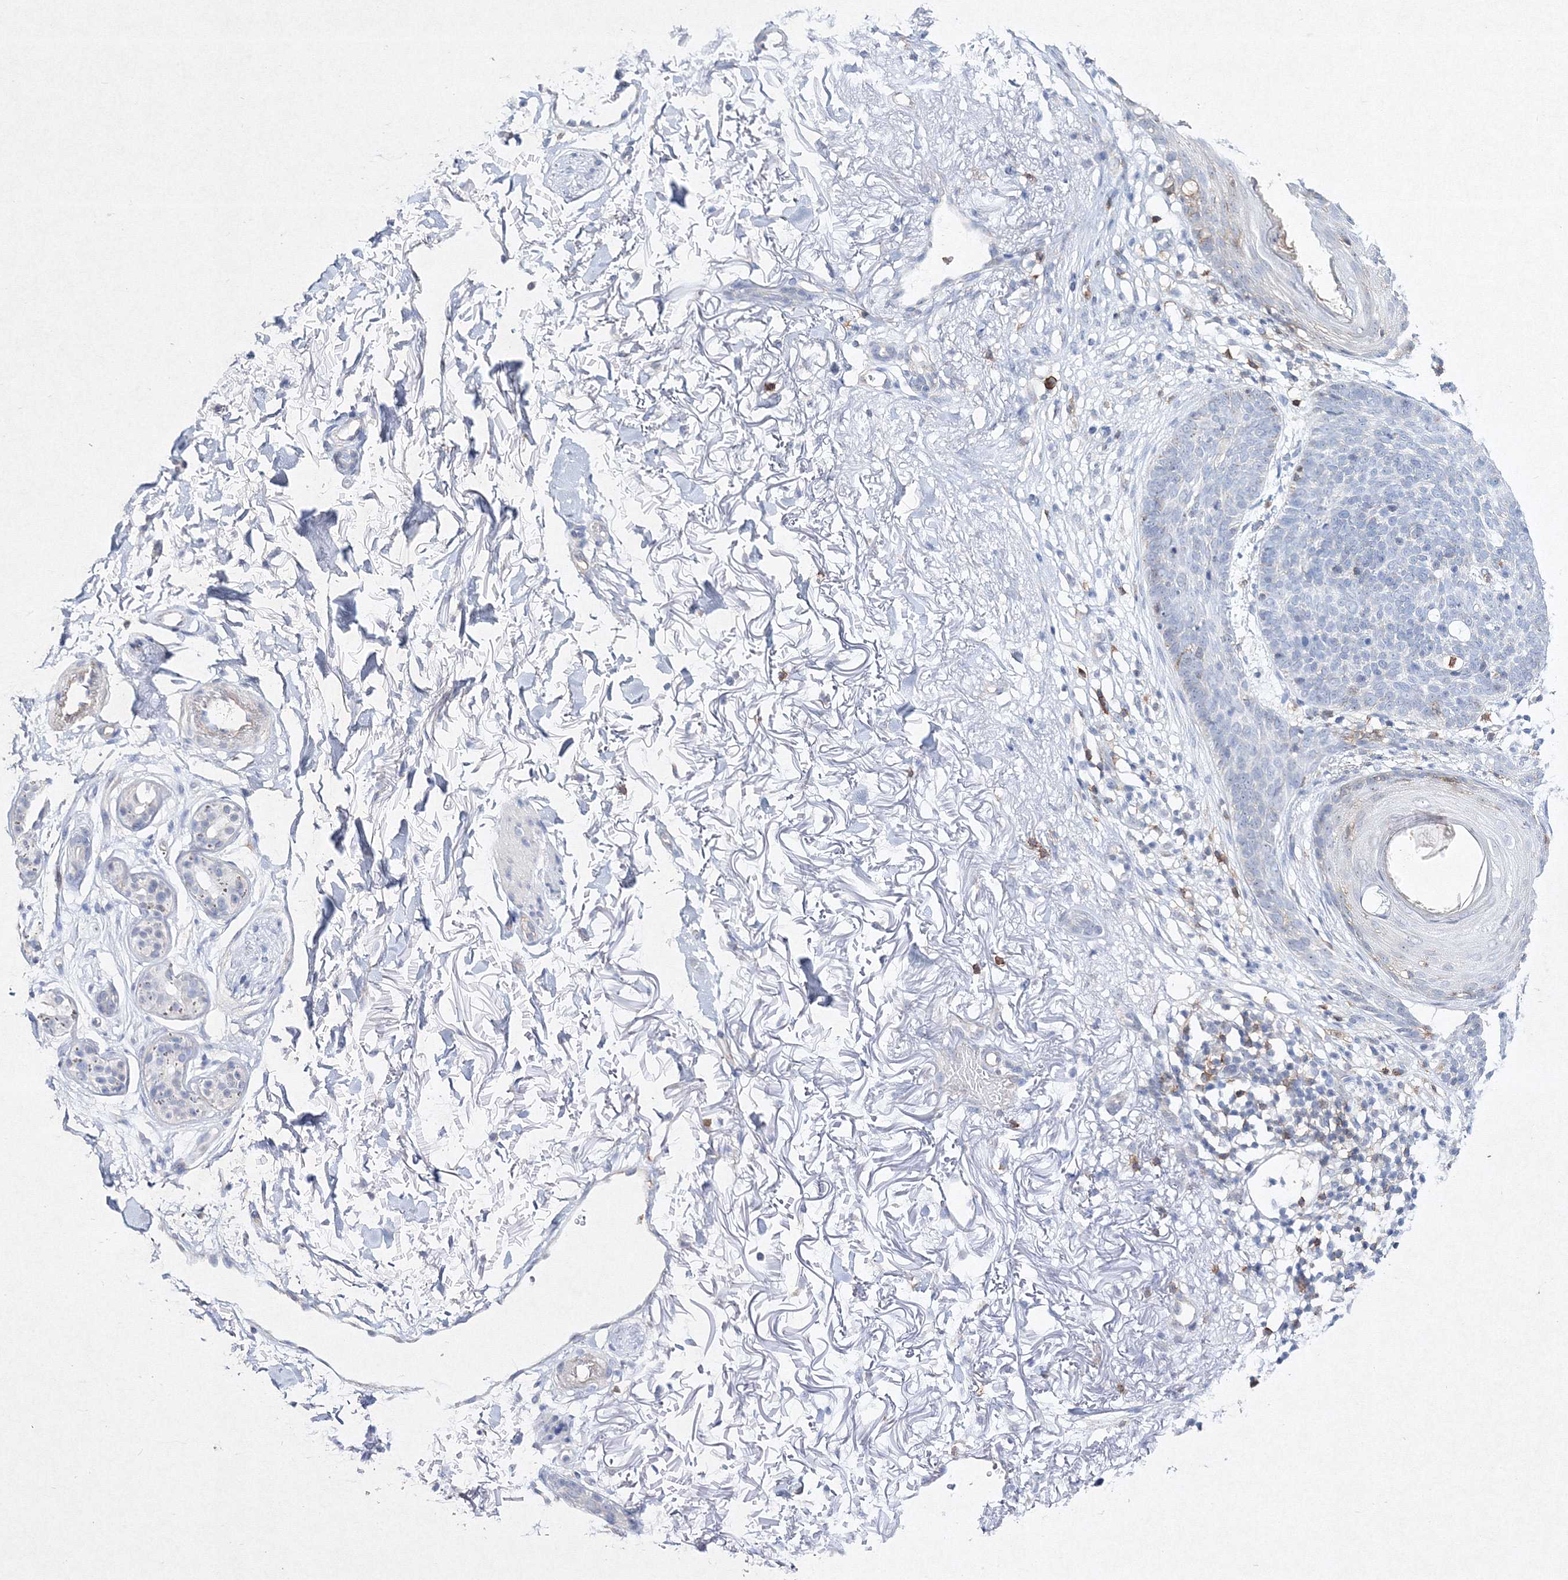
{"staining": {"intensity": "negative", "quantity": "none", "location": "none"}, "tissue": "skin cancer", "cell_type": "Tumor cells", "image_type": "cancer", "snomed": [{"axis": "morphology", "description": "Normal tissue, NOS"}, {"axis": "morphology", "description": "Basal cell carcinoma"}, {"axis": "topography", "description": "Skin"}], "caption": "Immunohistochemistry micrograph of neoplastic tissue: human skin basal cell carcinoma stained with DAB (3,3'-diaminobenzidine) exhibits no significant protein staining in tumor cells. (Brightfield microscopy of DAB immunohistochemistry (IHC) at high magnification).", "gene": "HCST", "patient": {"sex": "female", "age": 70}}